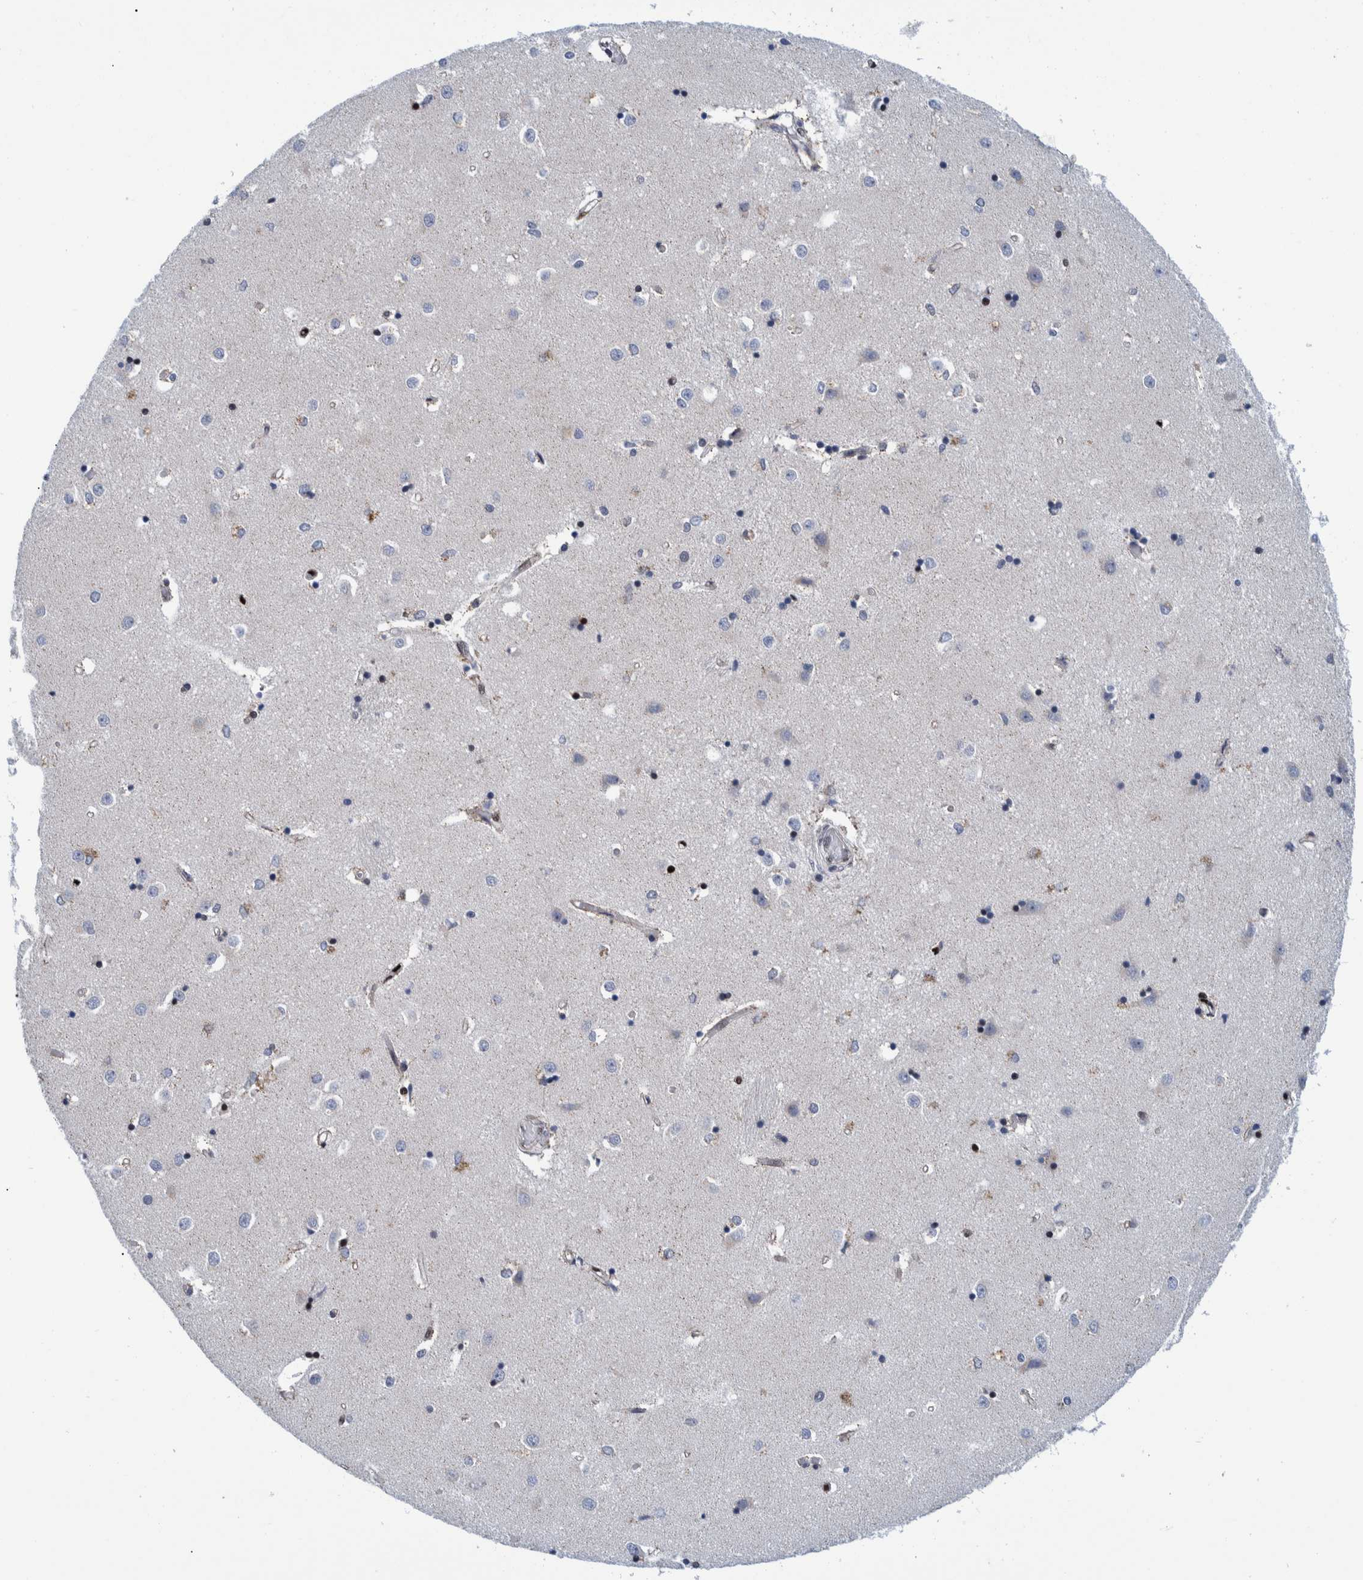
{"staining": {"intensity": "moderate", "quantity": "25%-75%", "location": "nuclear"}, "tissue": "caudate", "cell_type": "Glial cells", "image_type": "normal", "snomed": [{"axis": "morphology", "description": "Normal tissue, NOS"}, {"axis": "topography", "description": "Lateral ventricle wall"}], "caption": "This photomicrograph shows benign caudate stained with immunohistochemistry (IHC) to label a protein in brown. The nuclear of glial cells show moderate positivity for the protein. Nuclei are counter-stained blue.", "gene": "HEATR9", "patient": {"sex": "male", "age": 45}}